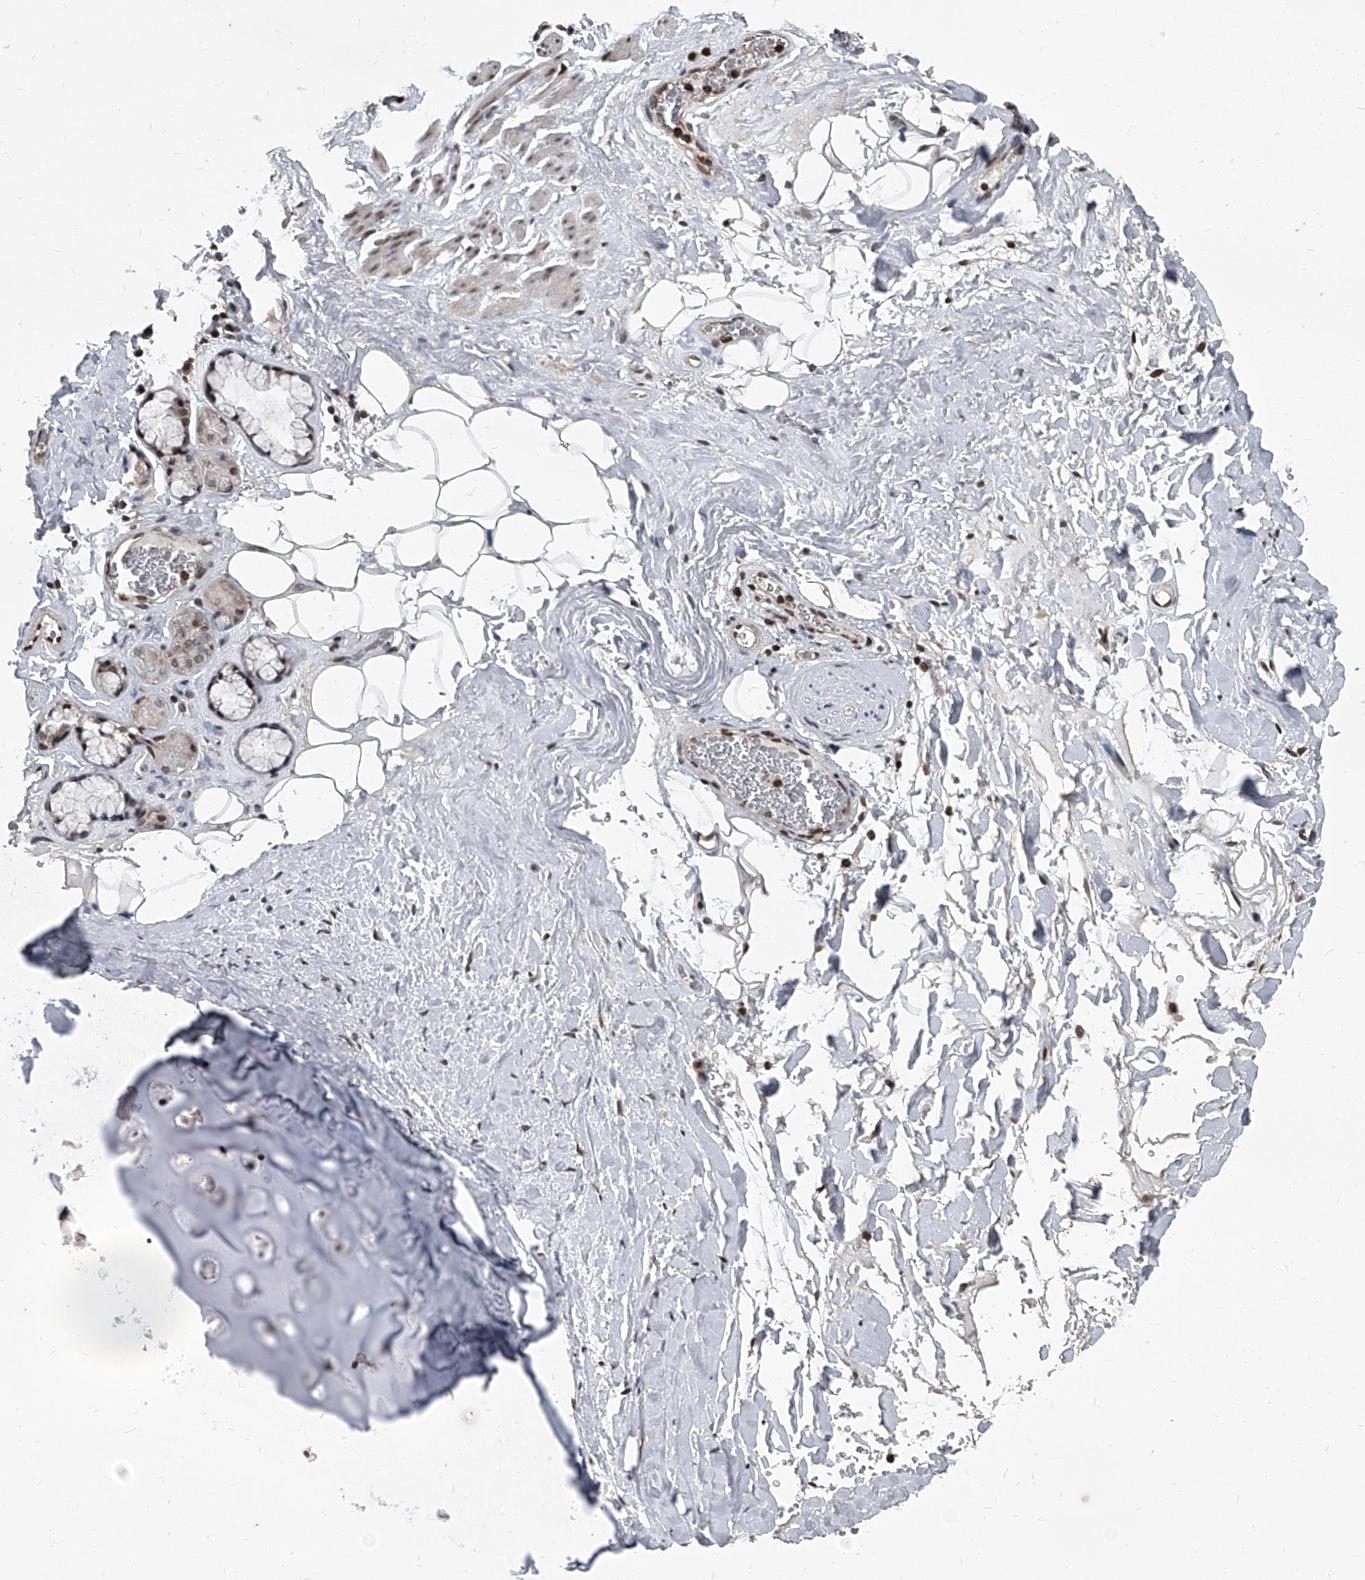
{"staining": {"intensity": "negative", "quantity": "none", "location": "none"}, "tissue": "adipose tissue", "cell_type": "Adipocytes", "image_type": "normal", "snomed": [{"axis": "morphology", "description": "Normal tissue, NOS"}, {"axis": "topography", "description": "Cartilage tissue"}], "caption": "This is an immunohistochemistry (IHC) micrograph of benign human adipose tissue. There is no positivity in adipocytes.", "gene": "PHF20", "patient": {"sex": "female", "age": 63}}